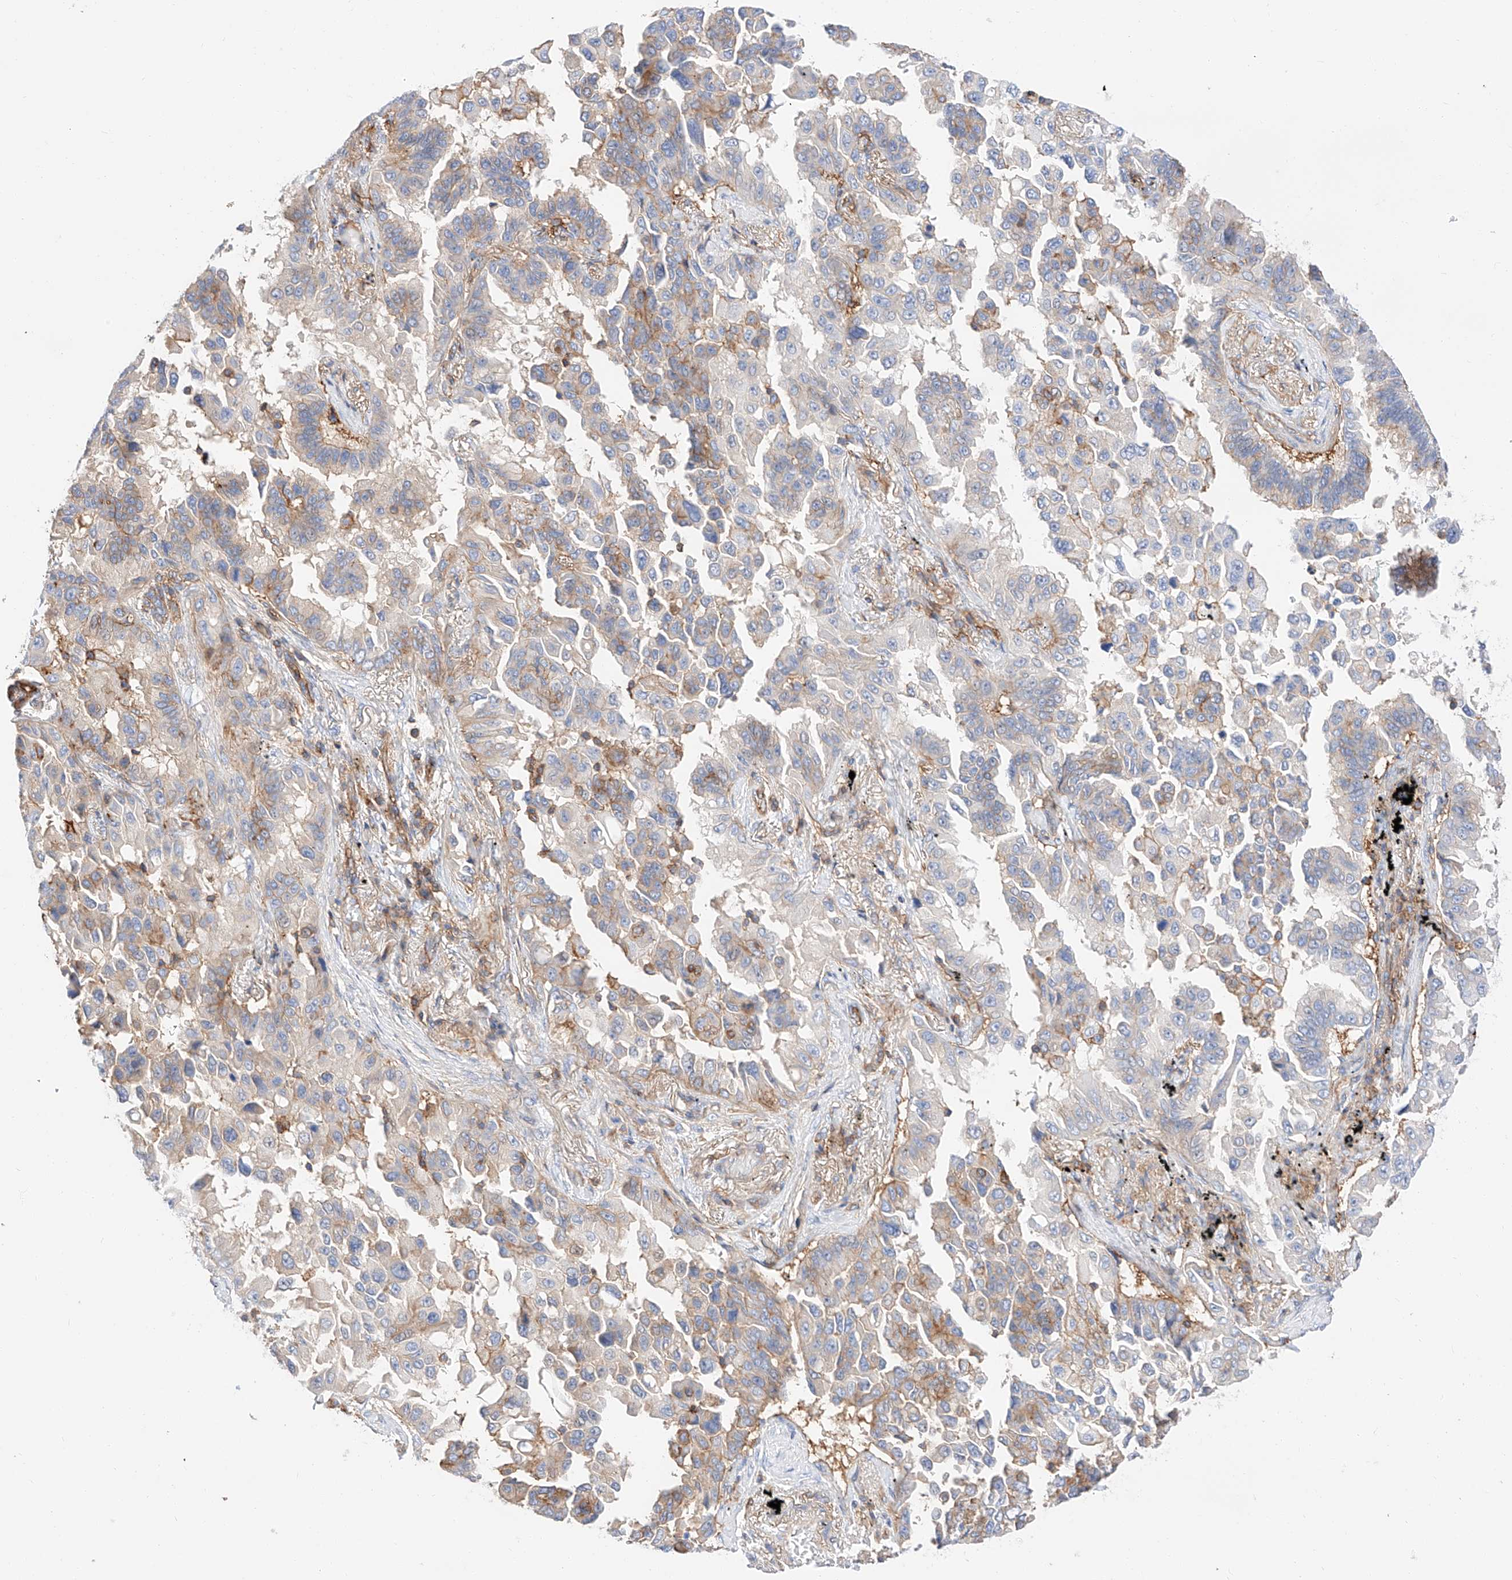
{"staining": {"intensity": "moderate", "quantity": "<25%", "location": "cytoplasmic/membranous"}, "tissue": "lung cancer", "cell_type": "Tumor cells", "image_type": "cancer", "snomed": [{"axis": "morphology", "description": "Adenocarcinoma, NOS"}, {"axis": "topography", "description": "Lung"}], "caption": "Moderate cytoplasmic/membranous positivity for a protein is identified in approximately <25% of tumor cells of lung cancer using IHC.", "gene": "HAUS4", "patient": {"sex": "female", "age": 67}}